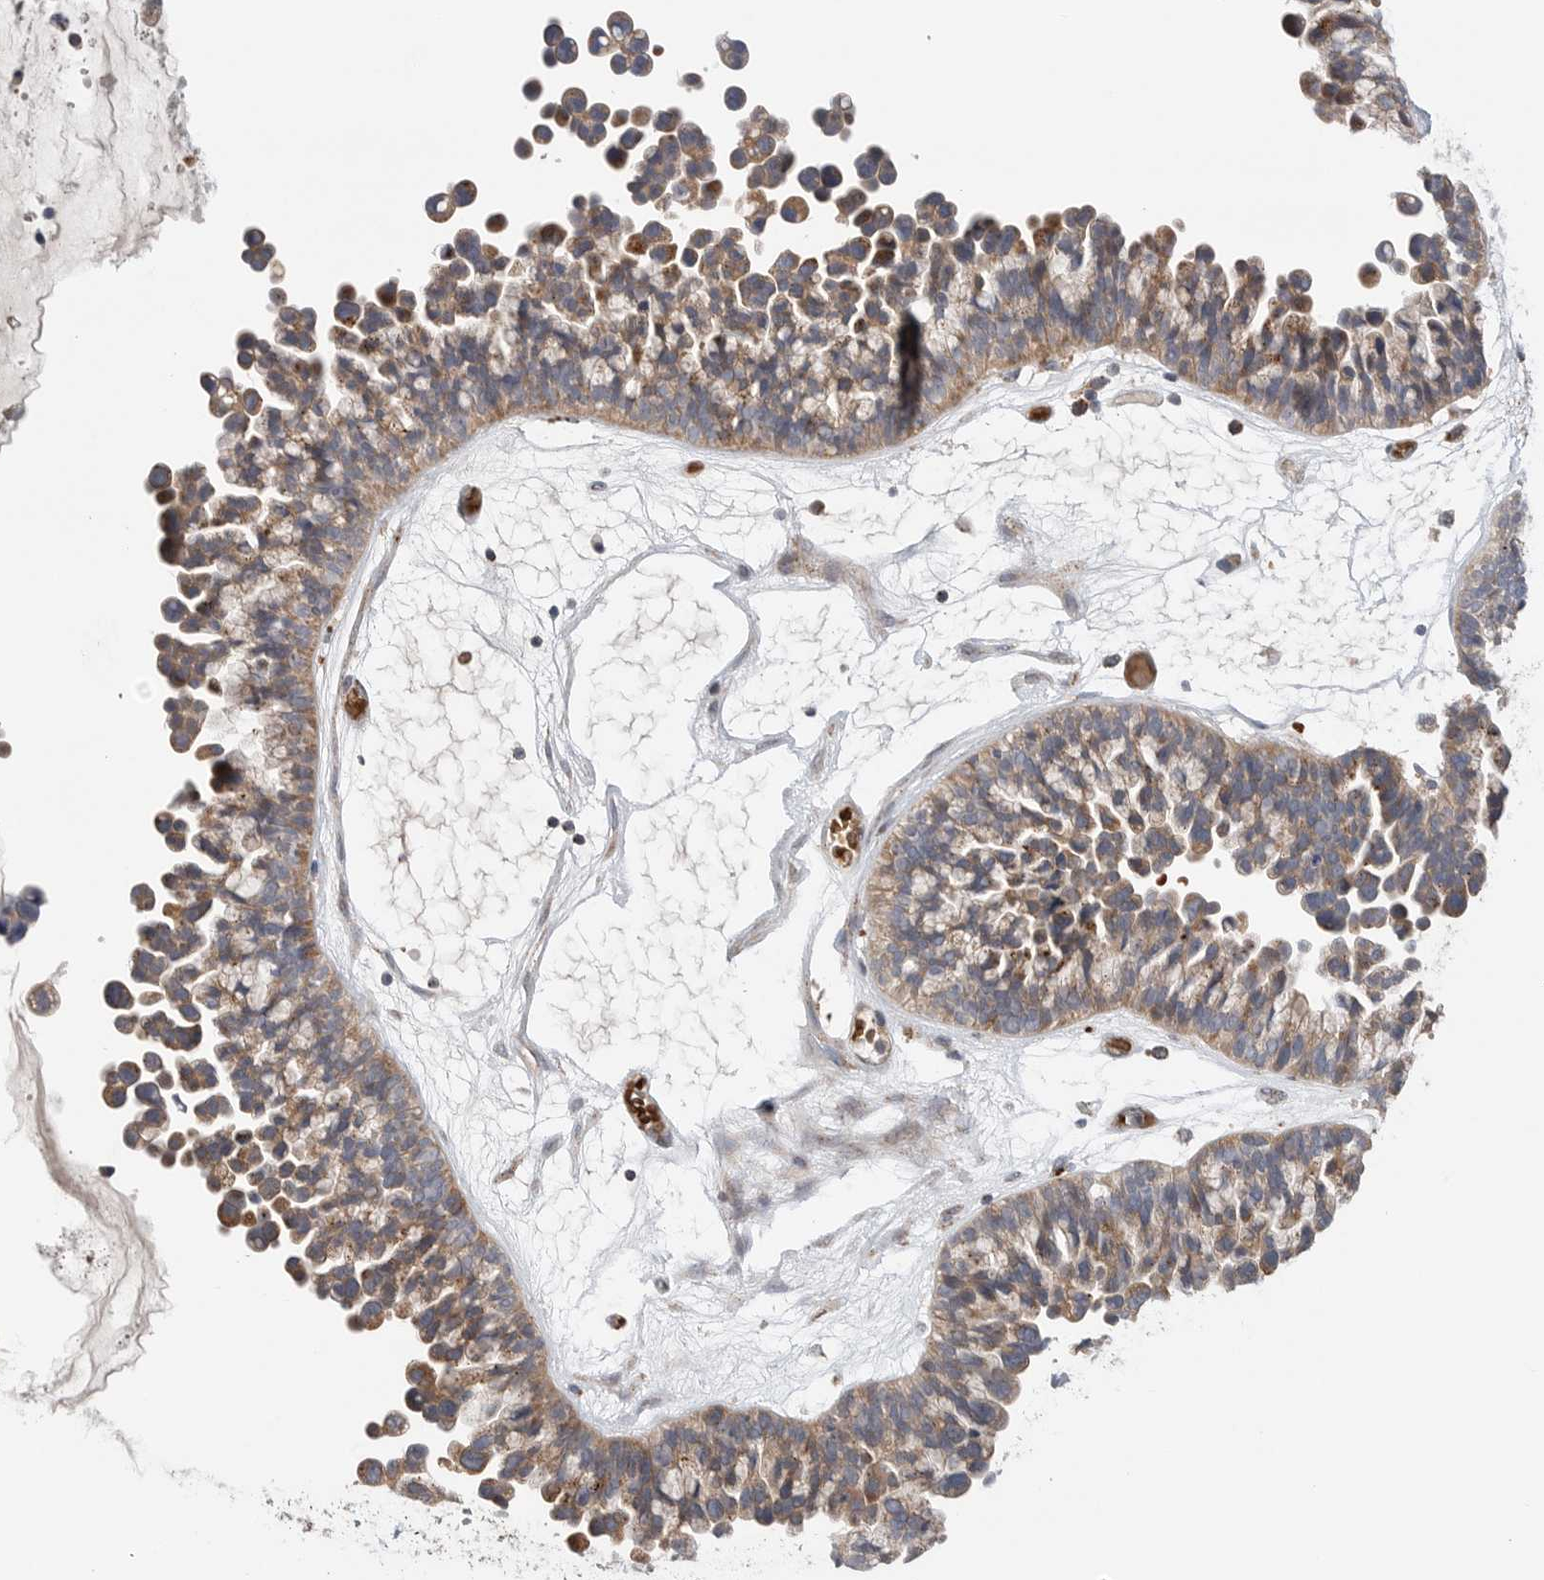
{"staining": {"intensity": "moderate", "quantity": ">75%", "location": "cytoplasmic/membranous"}, "tissue": "ovarian cancer", "cell_type": "Tumor cells", "image_type": "cancer", "snomed": [{"axis": "morphology", "description": "Cystadenocarcinoma, serous, NOS"}, {"axis": "topography", "description": "Ovary"}], "caption": "An immunohistochemistry histopathology image of neoplastic tissue is shown. Protein staining in brown highlights moderate cytoplasmic/membranous positivity in ovarian serous cystadenocarcinoma within tumor cells. Nuclei are stained in blue.", "gene": "GALNS", "patient": {"sex": "female", "age": 56}}